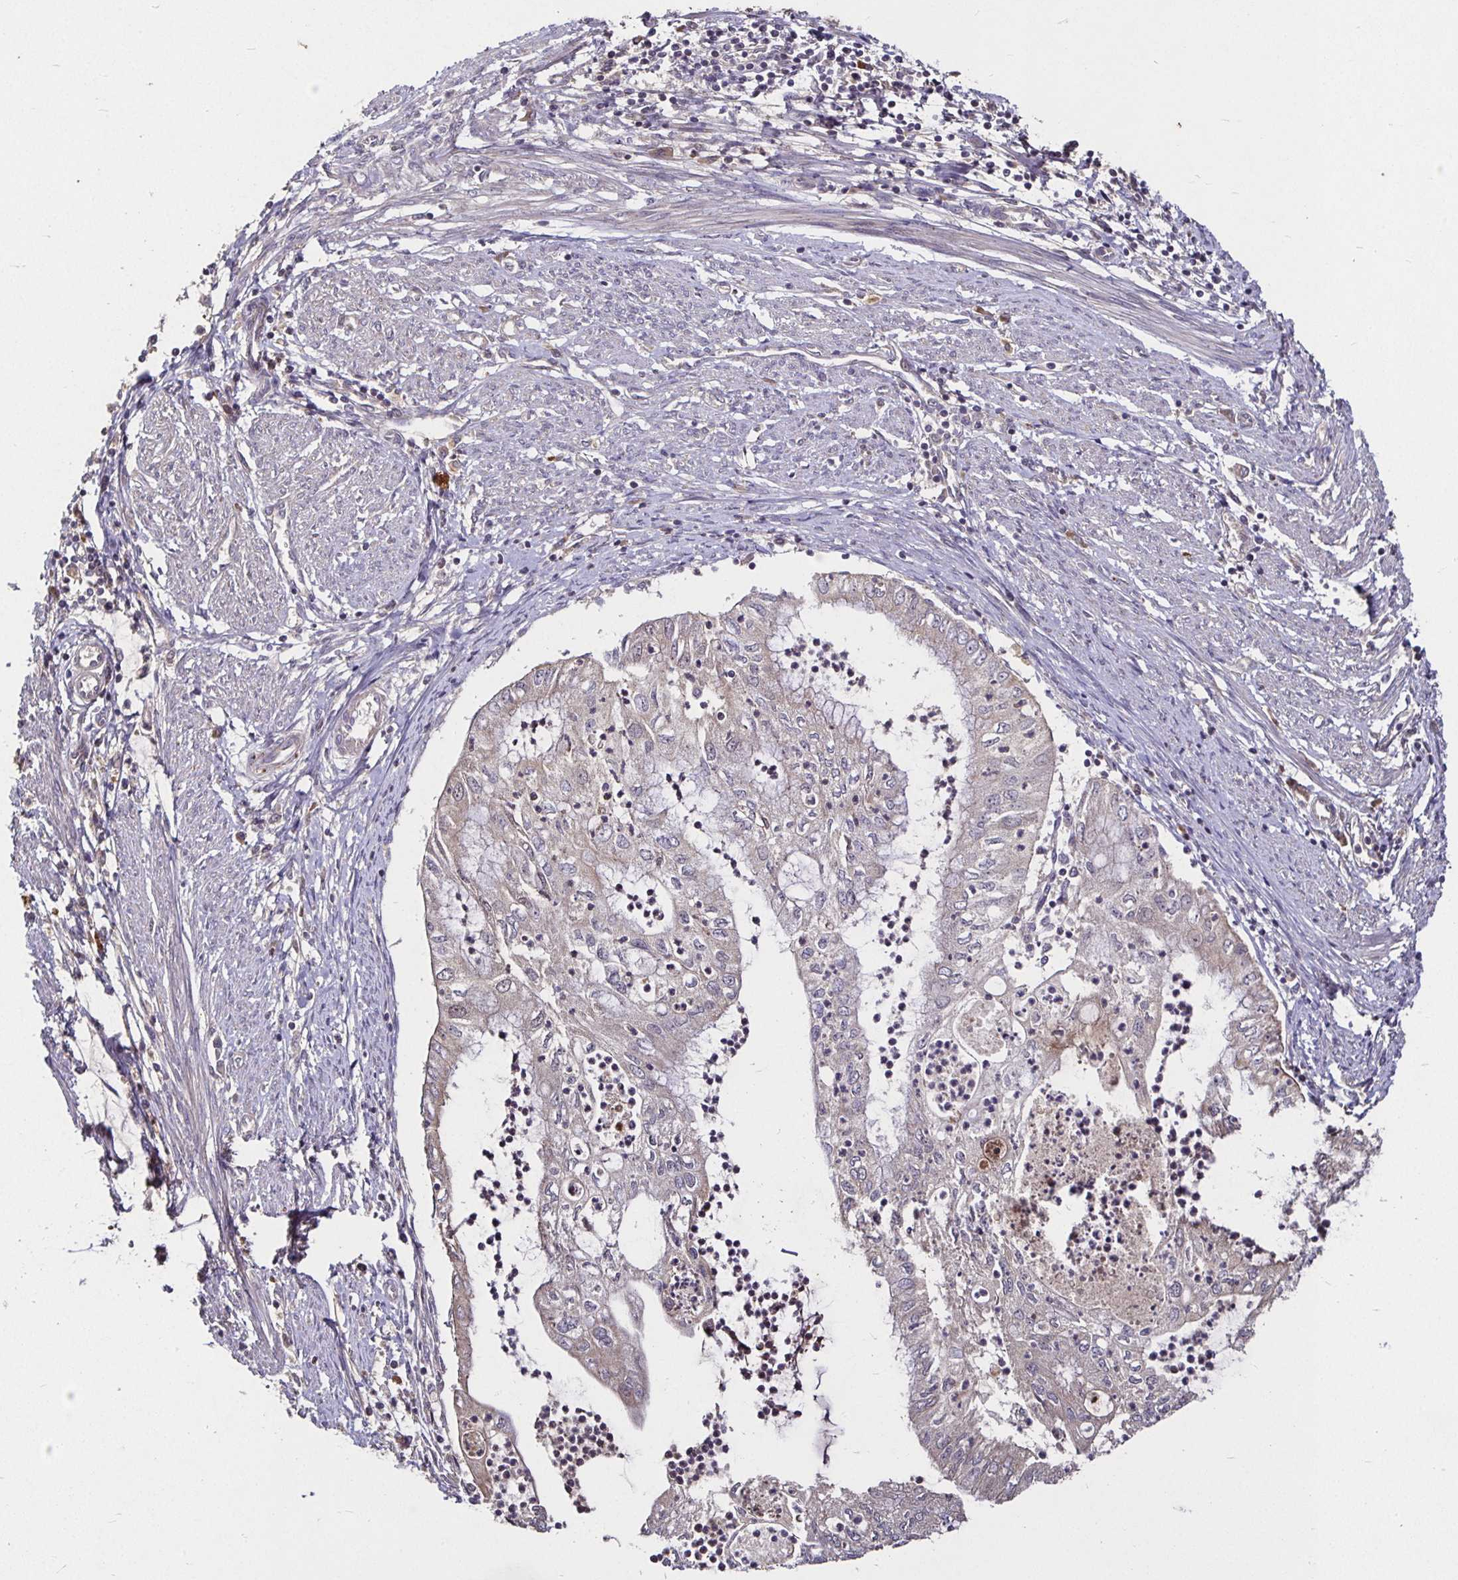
{"staining": {"intensity": "weak", "quantity": "25%-75%", "location": "cytoplasmic/membranous"}, "tissue": "endometrial cancer", "cell_type": "Tumor cells", "image_type": "cancer", "snomed": [{"axis": "morphology", "description": "Adenocarcinoma, NOS"}, {"axis": "topography", "description": "Endometrium"}], "caption": "IHC of human endometrial cancer (adenocarcinoma) shows low levels of weak cytoplasmic/membranous expression in approximately 25%-75% of tumor cells. The protein of interest is stained brown, and the nuclei are stained in blue (DAB (3,3'-diaminobenzidine) IHC with brightfield microscopy, high magnification).", "gene": "SMYD3", "patient": {"sex": "female", "age": 75}}